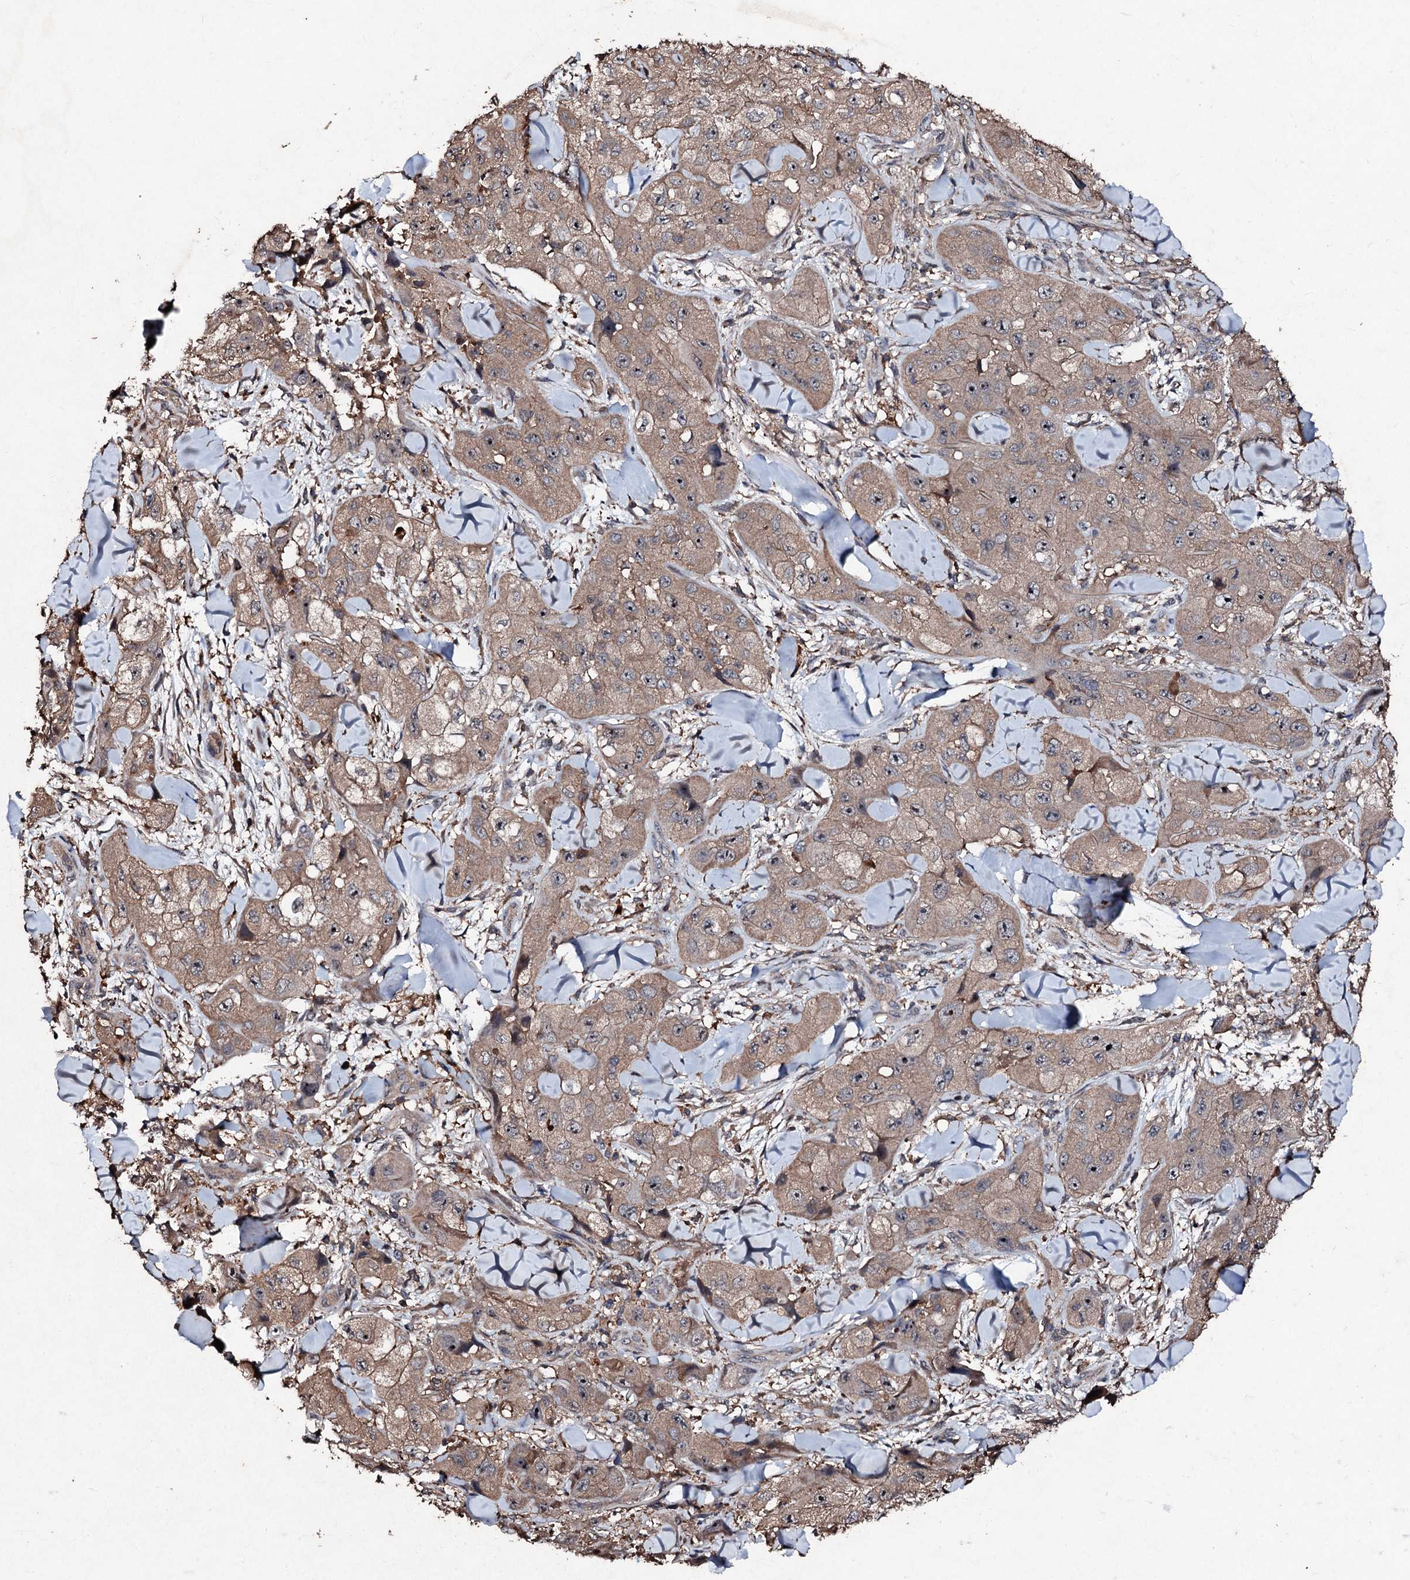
{"staining": {"intensity": "weak", "quantity": ">75%", "location": "cytoplasmic/membranous"}, "tissue": "skin cancer", "cell_type": "Tumor cells", "image_type": "cancer", "snomed": [{"axis": "morphology", "description": "Squamous cell carcinoma, NOS"}, {"axis": "topography", "description": "Skin"}, {"axis": "topography", "description": "Subcutis"}], "caption": "Squamous cell carcinoma (skin) stained with IHC reveals weak cytoplasmic/membranous staining in about >75% of tumor cells.", "gene": "KERA", "patient": {"sex": "male", "age": 73}}